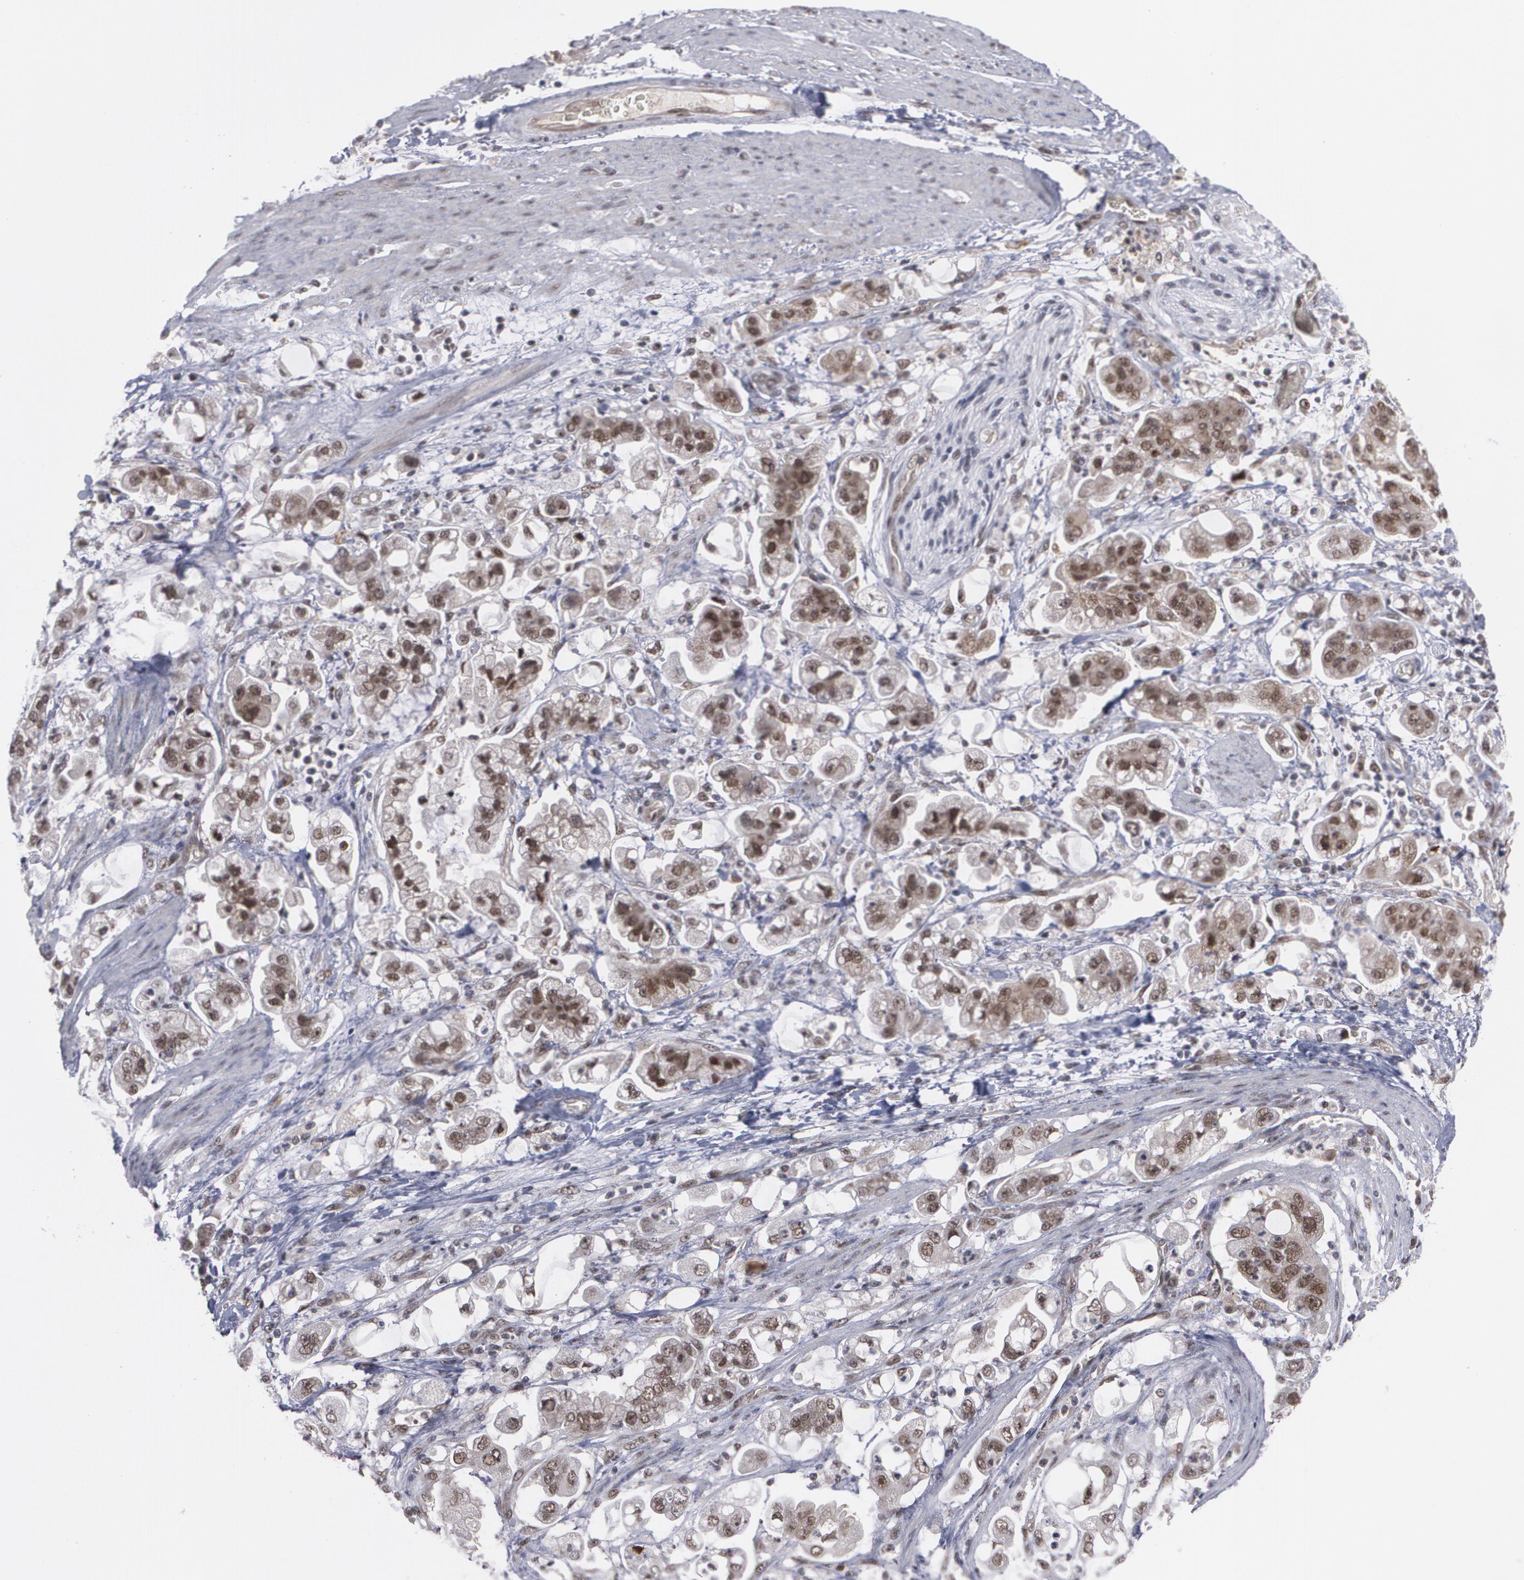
{"staining": {"intensity": "moderate", "quantity": ">75%", "location": "nuclear"}, "tissue": "stomach cancer", "cell_type": "Tumor cells", "image_type": "cancer", "snomed": [{"axis": "morphology", "description": "Adenocarcinoma, NOS"}, {"axis": "topography", "description": "Stomach"}], "caption": "Human adenocarcinoma (stomach) stained with a brown dye demonstrates moderate nuclear positive staining in approximately >75% of tumor cells.", "gene": "INTS6", "patient": {"sex": "male", "age": 62}}